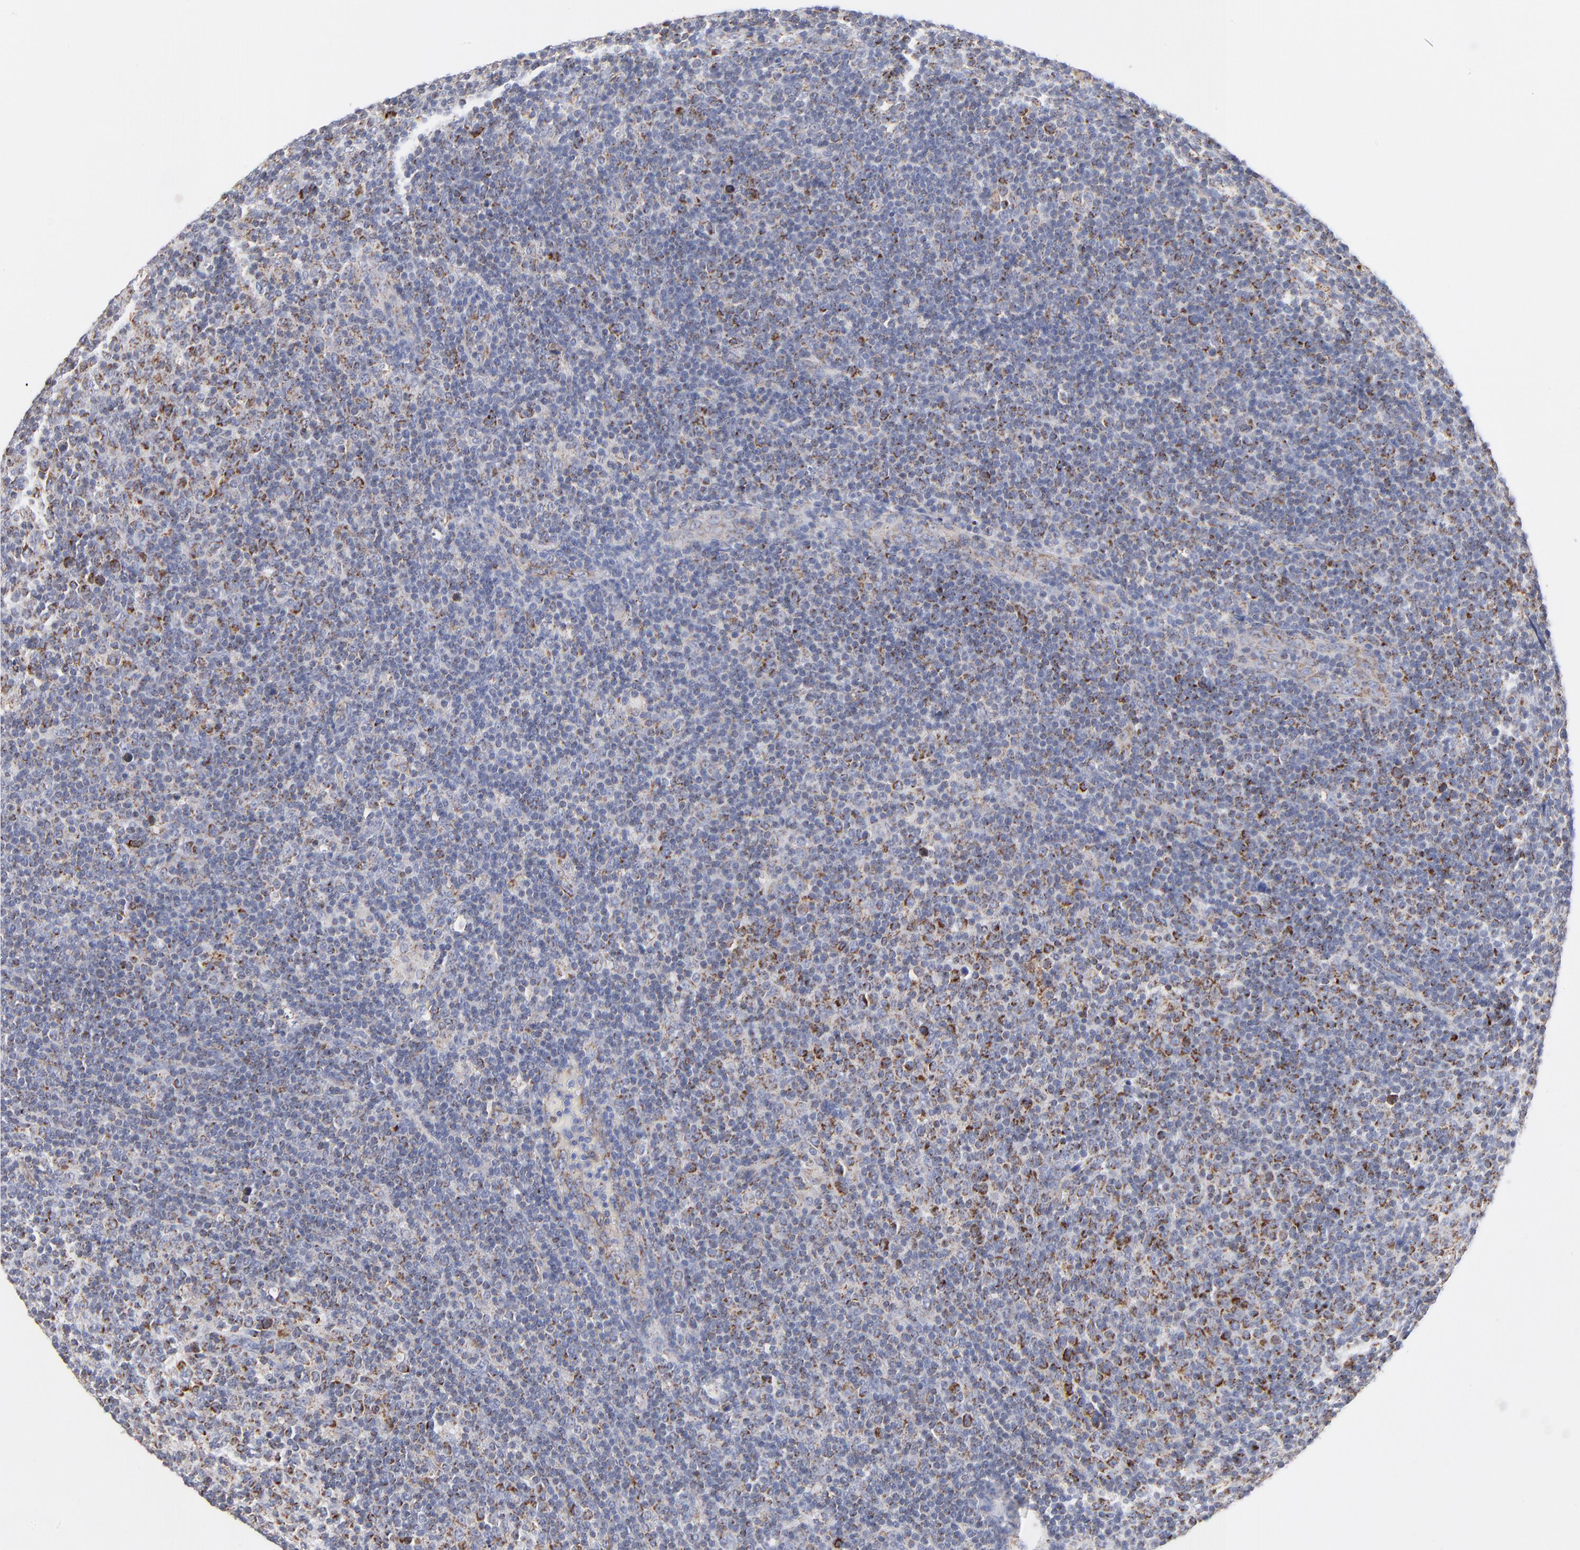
{"staining": {"intensity": "moderate", "quantity": "25%-75%", "location": "cytoplasmic/membranous"}, "tissue": "lymphoma", "cell_type": "Tumor cells", "image_type": "cancer", "snomed": [{"axis": "morphology", "description": "Malignant lymphoma, non-Hodgkin's type, Low grade"}, {"axis": "topography", "description": "Lymph node"}], "caption": "Tumor cells demonstrate medium levels of moderate cytoplasmic/membranous staining in about 25%-75% of cells in human lymphoma.", "gene": "DLAT", "patient": {"sex": "male", "age": 70}}